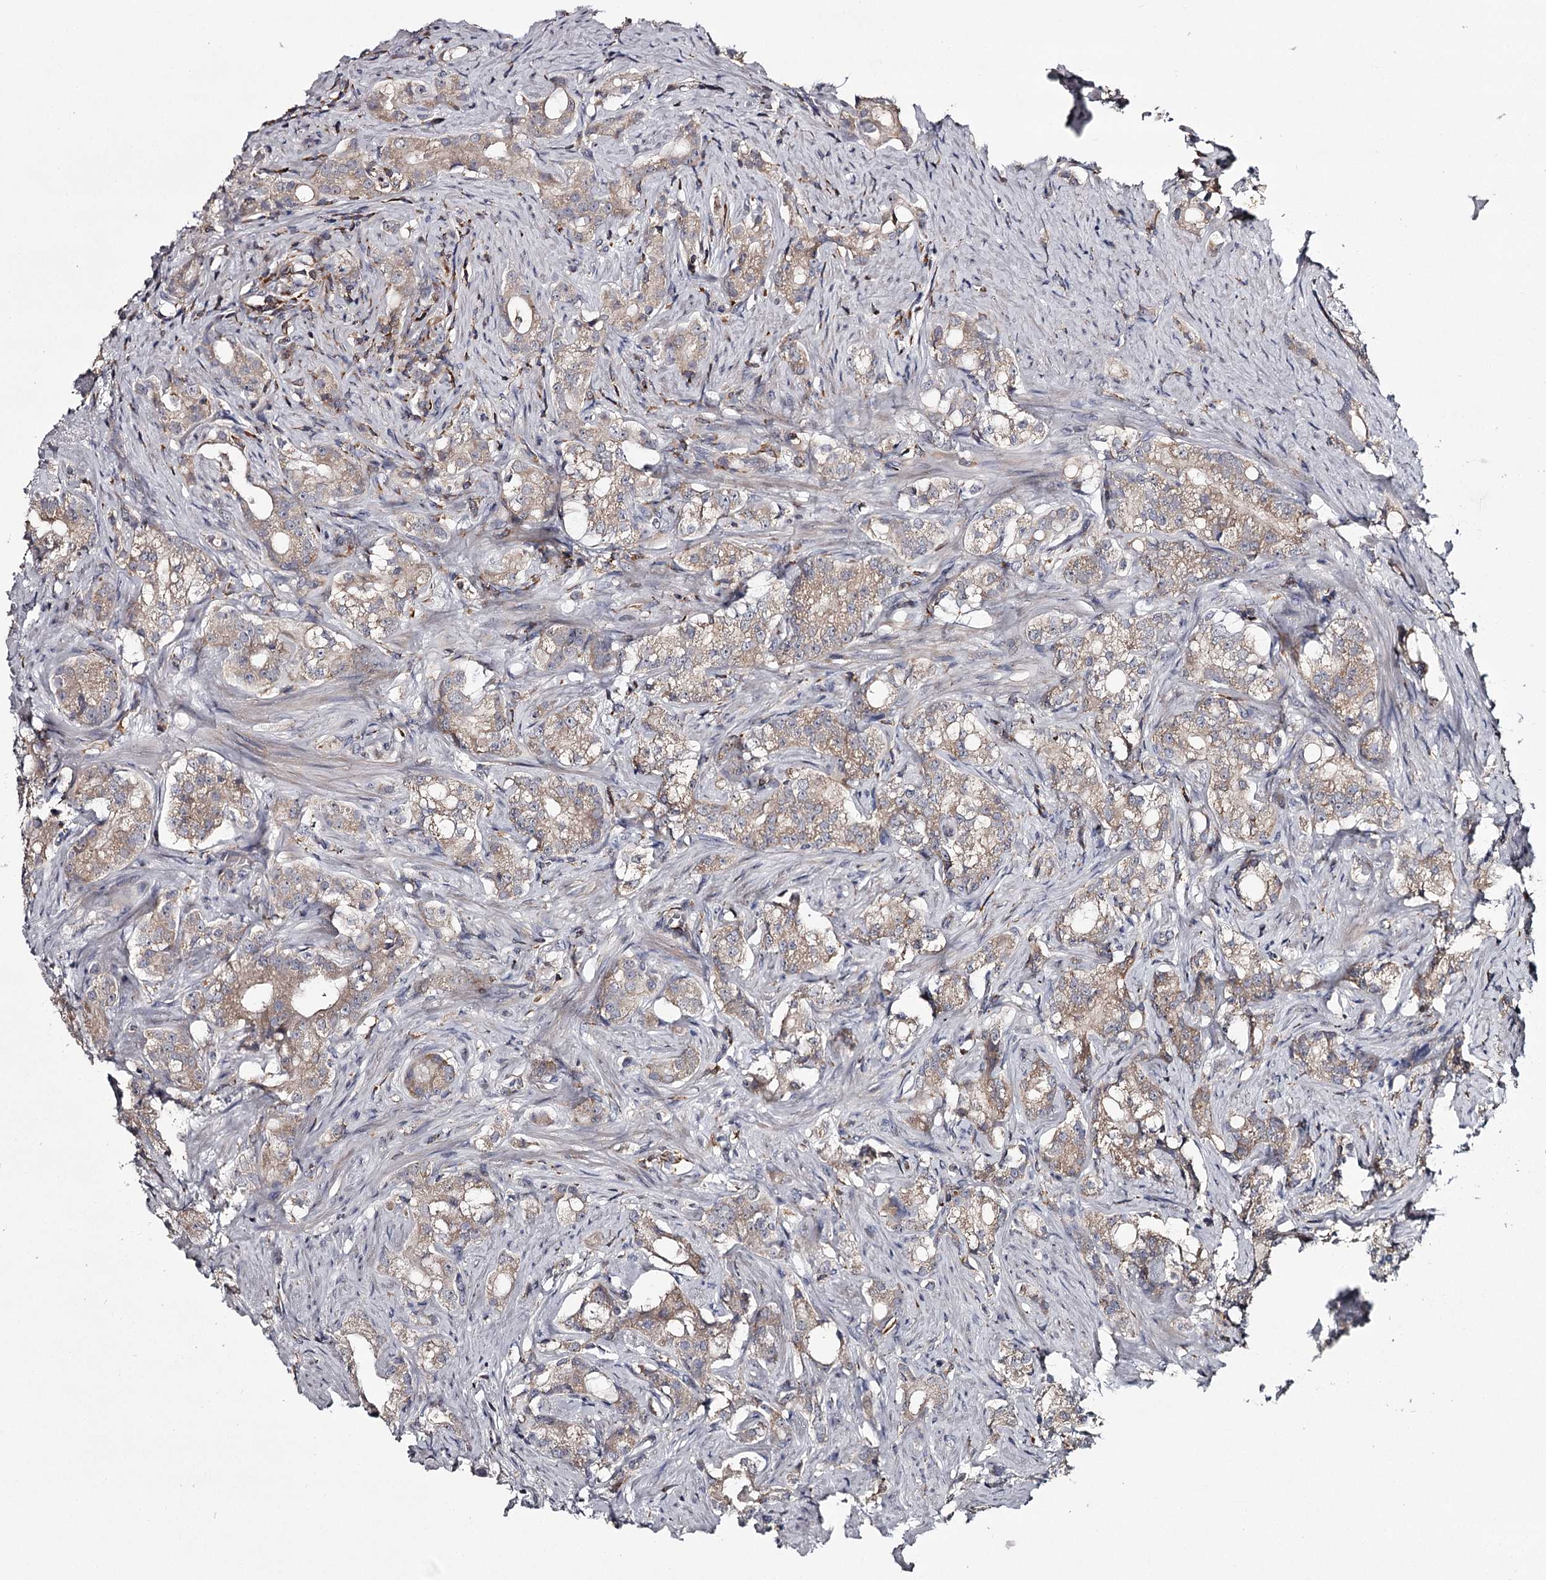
{"staining": {"intensity": "moderate", "quantity": ">75%", "location": "cytoplasmic/membranous"}, "tissue": "prostate cancer", "cell_type": "Tumor cells", "image_type": "cancer", "snomed": [{"axis": "morphology", "description": "Adenocarcinoma, Low grade"}, {"axis": "topography", "description": "Prostate"}], "caption": "Prostate low-grade adenocarcinoma was stained to show a protein in brown. There is medium levels of moderate cytoplasmic/membranous staining in about >75% of tumor cells. The staining was performed using DAB (3,3'-diaminobenzidine), with brown indicating positive protein expression. Nuclei are stained blue with hematoxylin.", "gene": "RASSF6", "patient": {"sex": "male", "age": 71}}